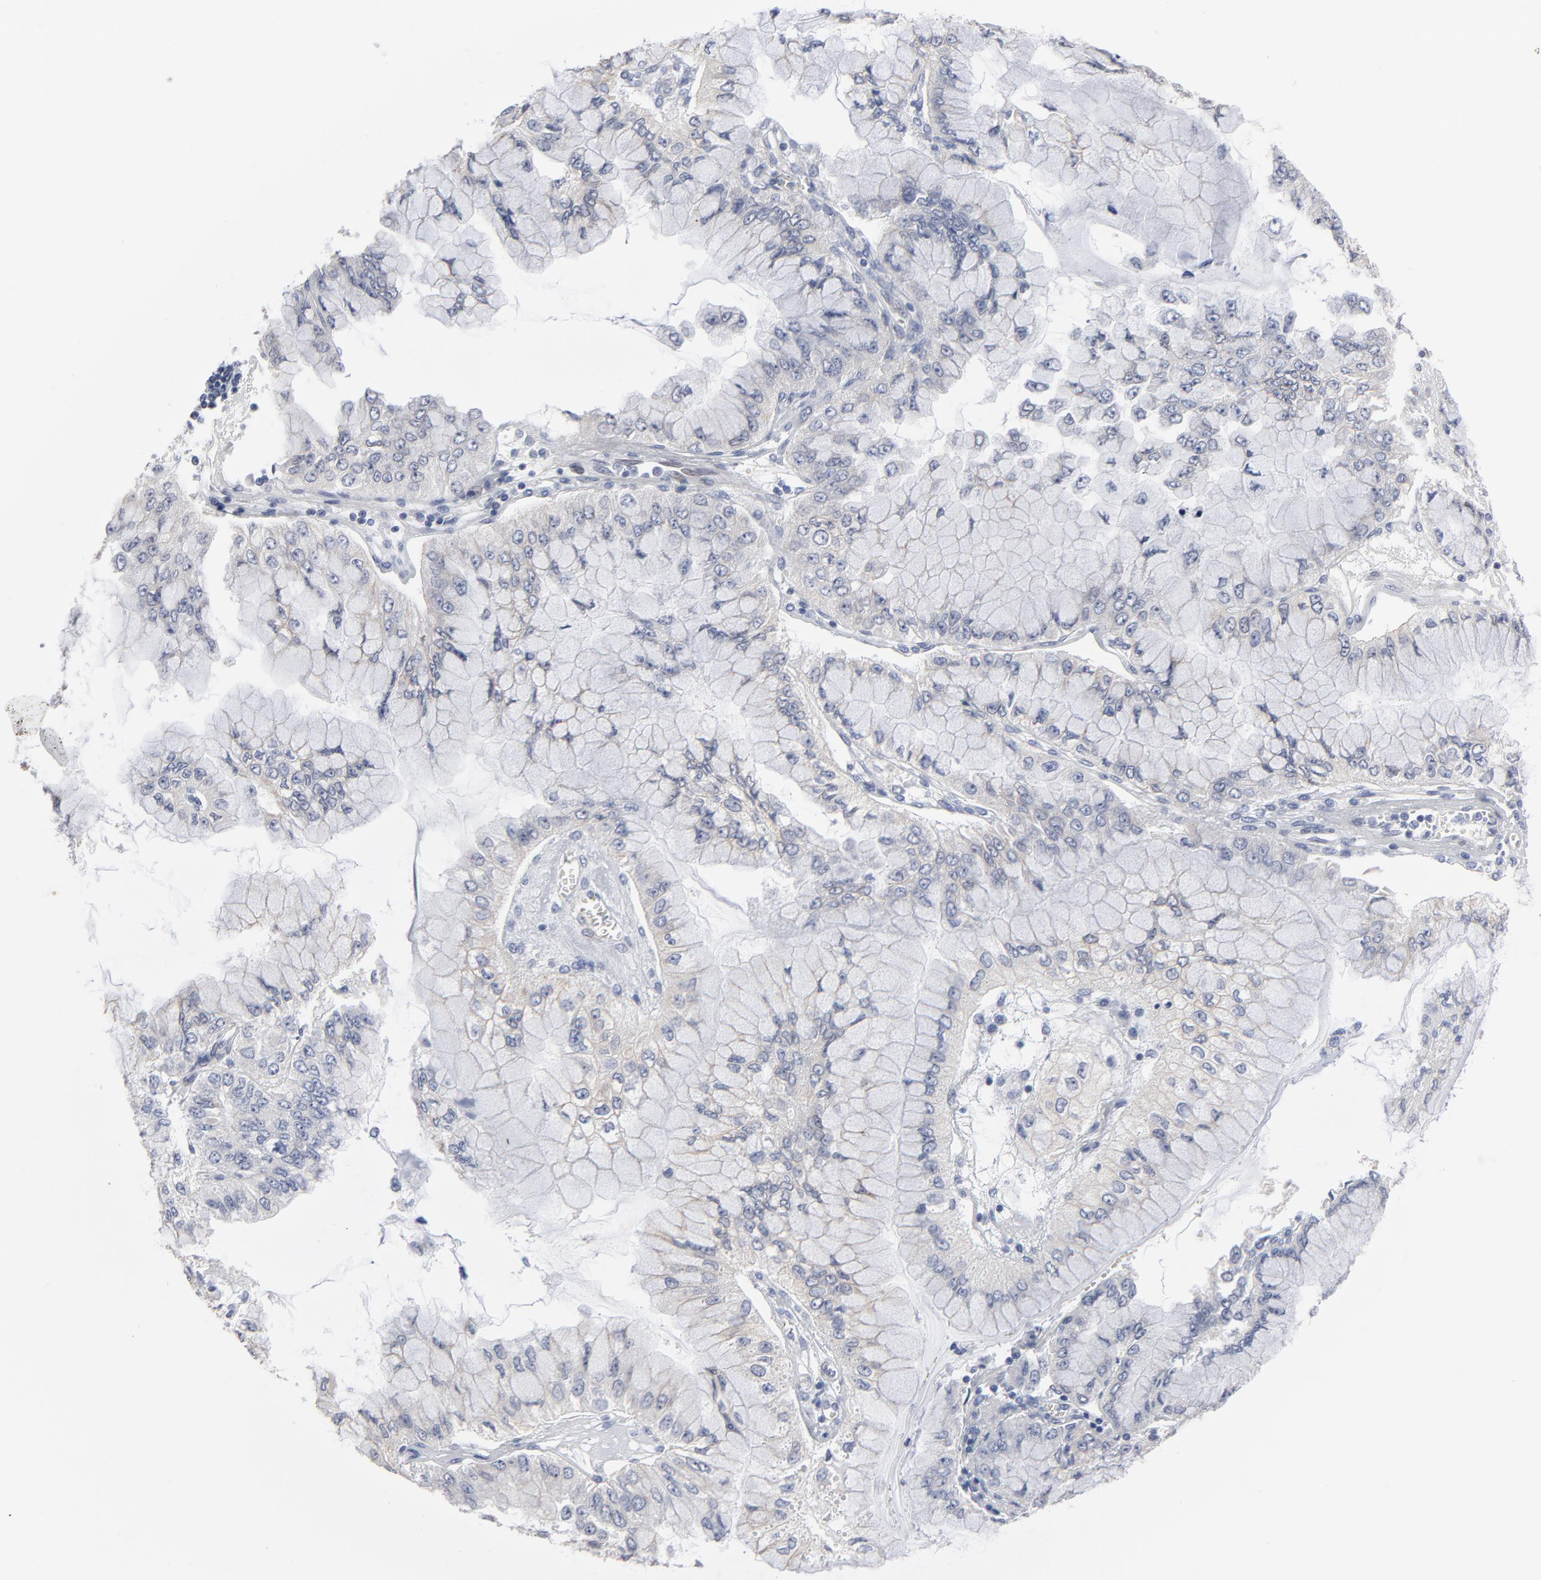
{"staining": {"intensity": "moderate", "quantity": ">75%", "location": "cytoplasmic/membranous,nuclear"}, "tissue": "liver cancer", "cell_type": "Tumor cells", "image_type": "cancer", "snomed": [{"axis": "morphology", "description": "Cholangiocarcinoma"}, {"axis": "topography", "description": "Liver"}], "caption": "A medium amount of moderate cytoplasmic/membranous and nuclear positivity is identified in about >75% of tumor cells in liver cancer (cholangiocarcinoma) tissue.", "gene": "SYNE2", "patient": {"sex": "female", "age": 79}}